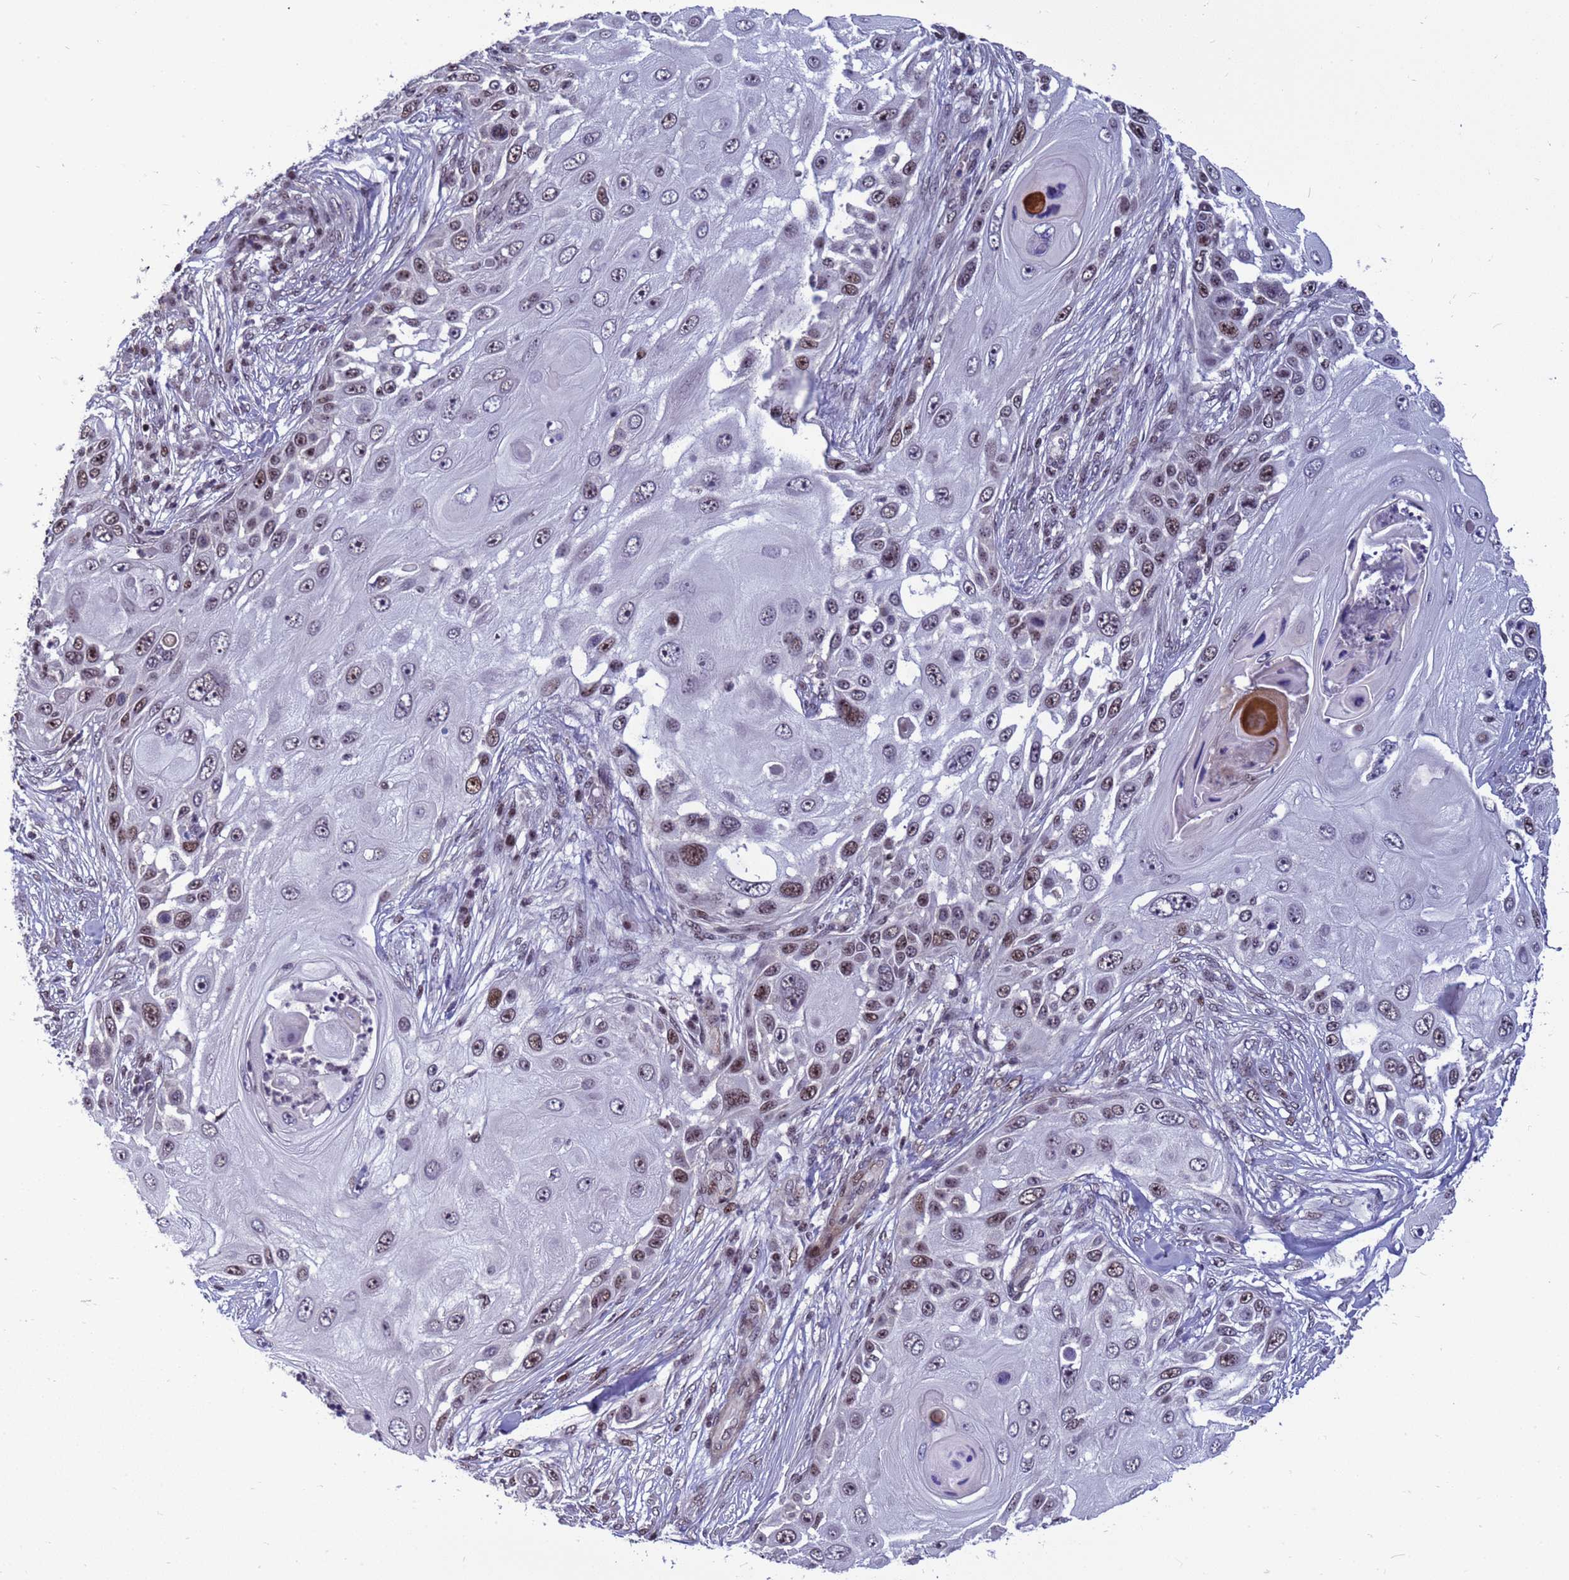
{"staining": {"intensity": "moderate", "quantity": "25%-75%", "location": "nuclear"}, "tissue": "skin cancer", "cell_type": "Tumor cells", "image_type": "cancer", "snomed": [{"axis": "morphology", "description": "Squamous cell carcinoma, NOS"}, {"axis": "topography", "description": "Skin"}], "caption": "Immunohistochemistry (IHC) of human skin squamous cell carcinoma displays medium levels of moderate nuclear staining in about 25%-75% of tumor cells.", "gene": "NSL1", "patient": {"sex": "female", "age": 44}}